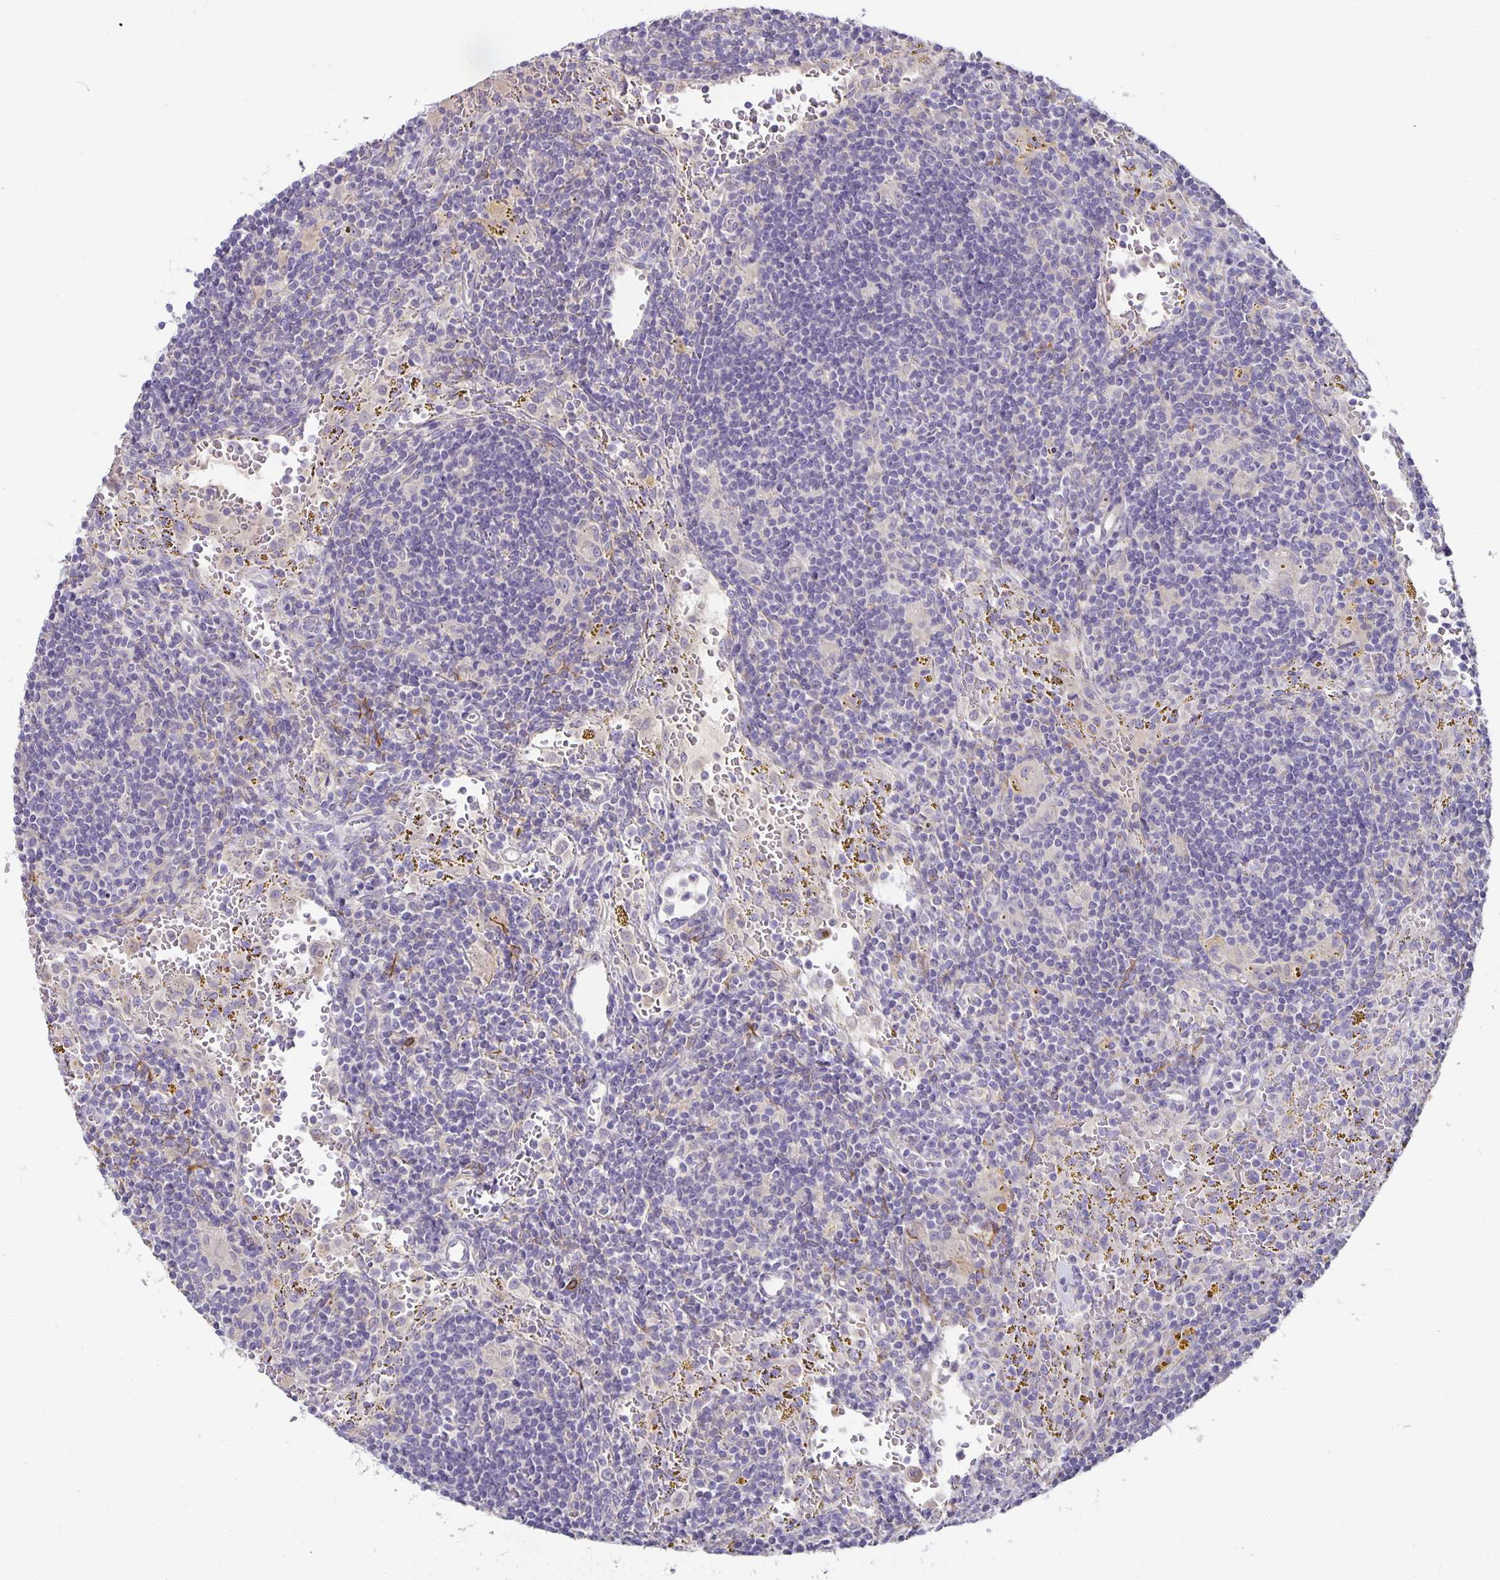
{"staining": {"intensity": "negative", "quantity": "none", "location": "none"}, "tissue": "lymphoma", "cell_type": "Tumor cells", "image_type": "cancer", "snomed": [{"axis": "morphology", "description": "Malignant lymphoma, non-Hodgkin's type, Low grade"}, {"axis": "topography", "description": "Spleen"}], "caption": "This is a photomicrograph of IHC staining of low-grade malignant lymphoma, non-Hodgkin's type, which shows no staining in tumor cells.", "gene": "CA12", "patient": {"sex": "female", "age": 70}}